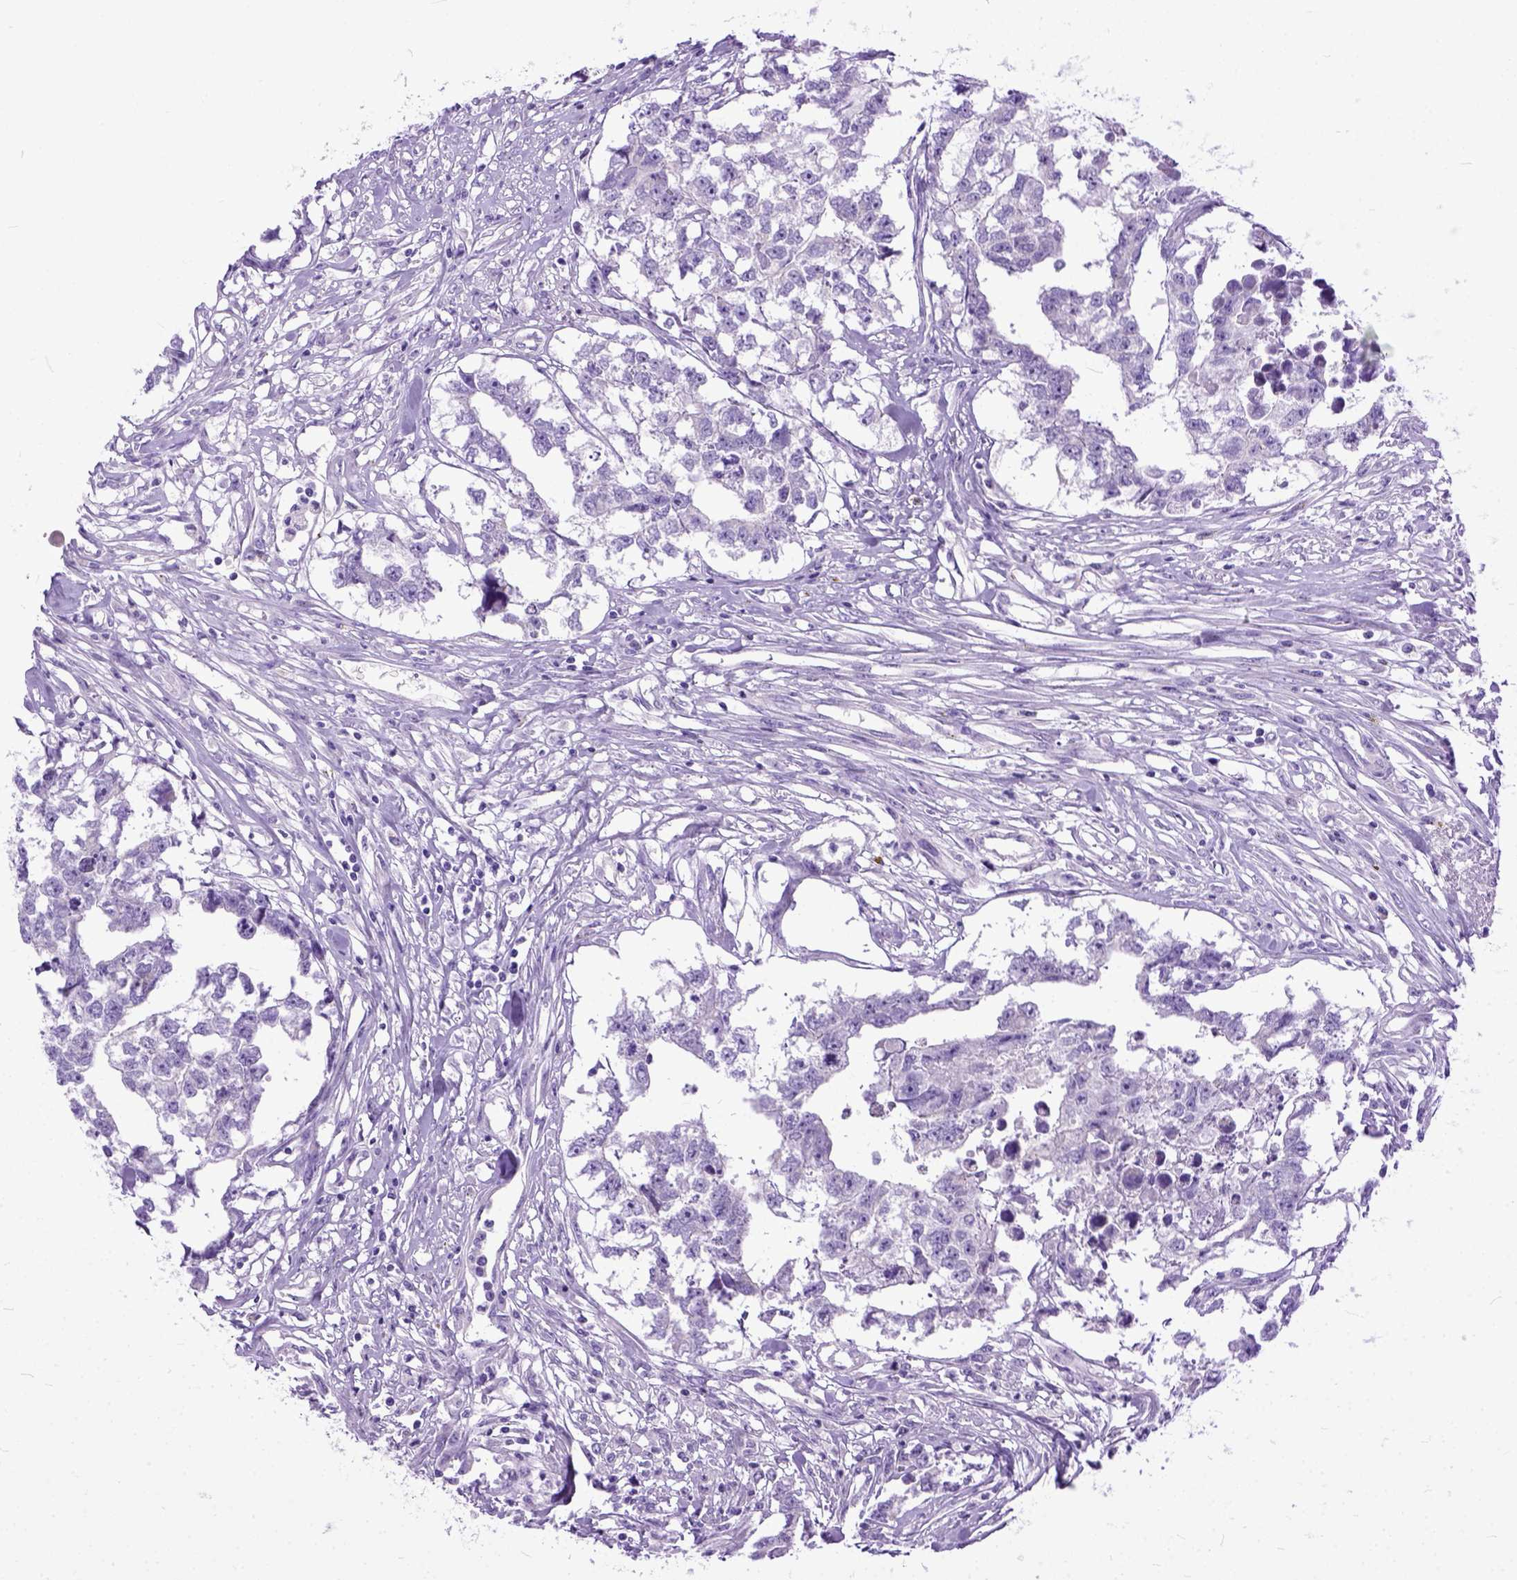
{"staining": {"intensity": "negative", "quantity": "none", "location": "none"}, "tissue": "testis cancer", "cell_type": "Tumor cells", "image_type": "cancer", "snomed": [{"axis": "morphology", "description": "Carcinoma, Embryonal, NOS"}, {"axis": "morphology", "description": "Teratoma, malignant, NOS"}, {"axis": "topography", "description": "Testis"}], "caption": "This is an IHC micrograph of testis cancer (malignant teratoma). There is no positivity in tumor cells.", "gene": "PPL", "patient": {"sex": "male", "age": 44}}